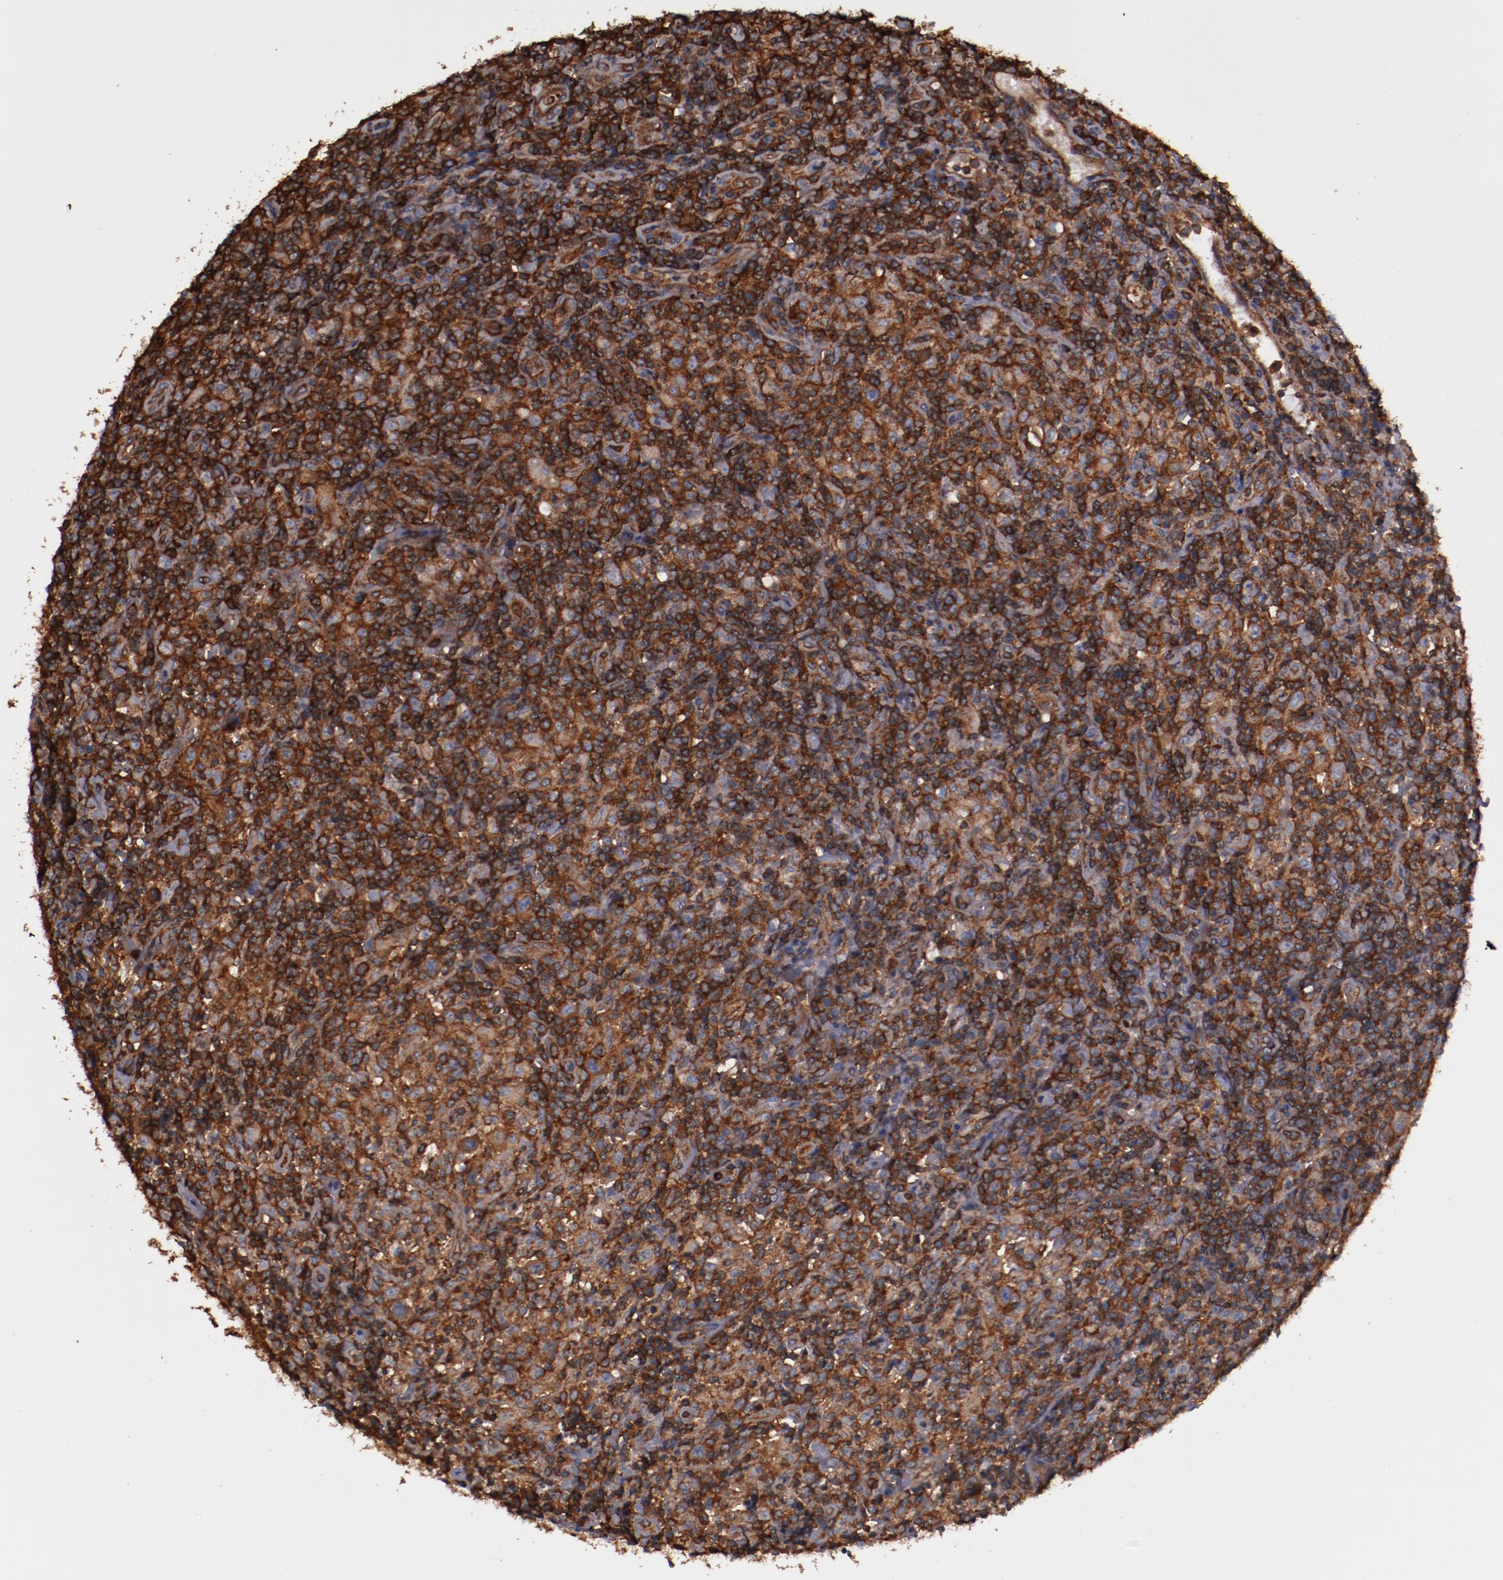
{"staining": {"intensity": "strong", "quantity": ">75%", "location": "cytoplasmic/membranous"}, "tissue": "lymphoma", "cell_type": "Tumor cells", "image_type": "cancer", "snomed": [{"axis": "morphology", "description": "Hodgkin's disease, NOS"}, {"axis": "topography", "description": "Lymph node"}], "caption": "This is an image of immunohistochemistry staining of lymphoma, which shows strong expression in the cytoplasmic/membranous of tumor cells.", "gene": "TMOD3", "patient": {"sex": "male", "age": 65}}